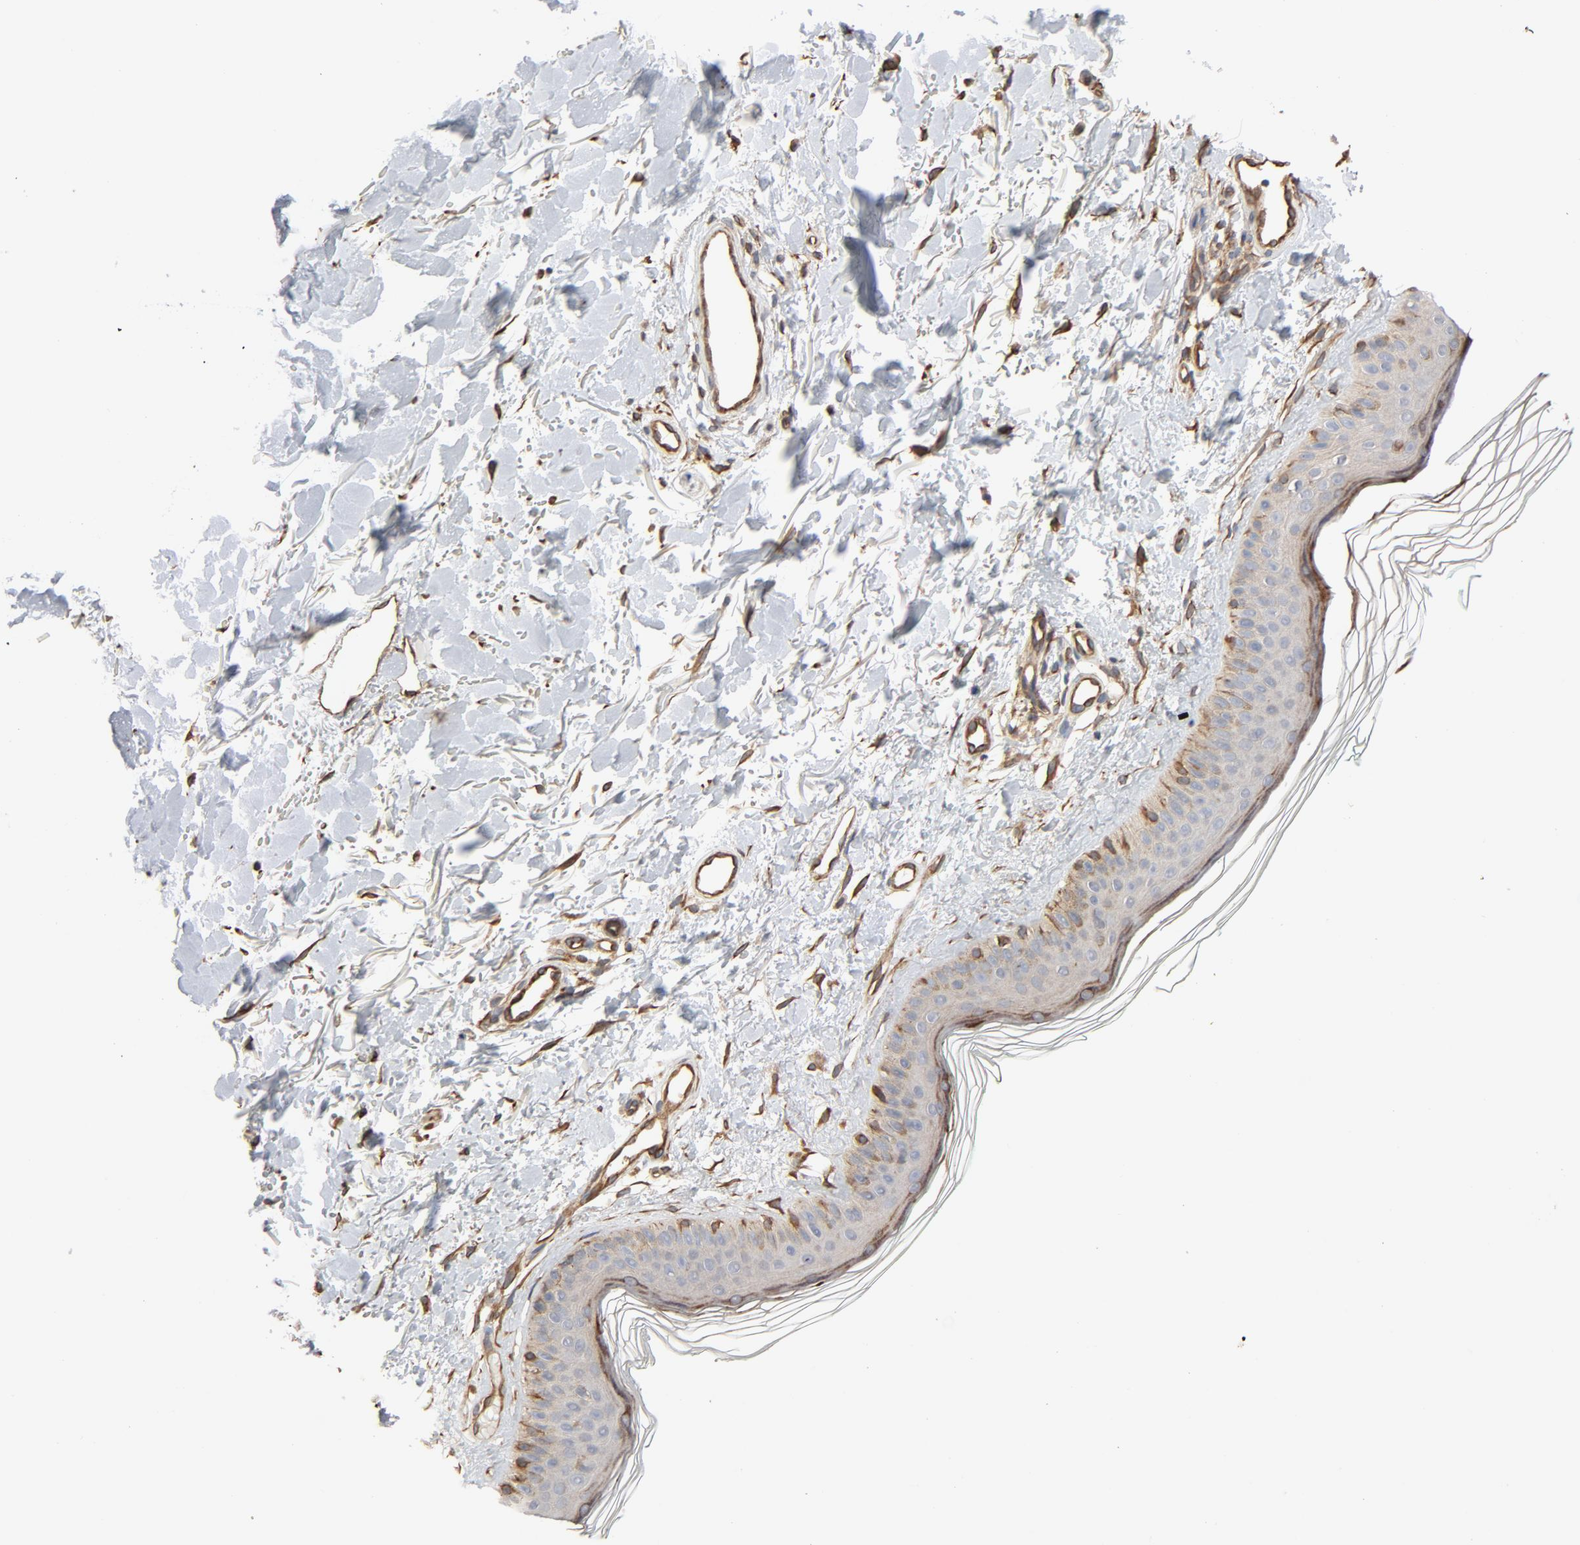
{"staining": {"intensity": "moderate", "quantity": ">75%", "location": "cytoplasmic/membranous"}, "tissue": "skin", "cell_type": "Fibroblasts", "image_type": "normal", "snomed": [{"axis": "morphology", "description": "Normal tissue, NOS"}, {"axis": "topography", "description": "Skin"}], "caption": "Immunohistochemical staining of normal human skin exhibits >75% levels of moderate cytoplasmic/membranous protein expression in about >75% of fibroblasts. The protein is shown in brown color, while the nuclei are stained blue.", "gene": "TRIOBP", "patient": {"sex": "male", "age": 71}}